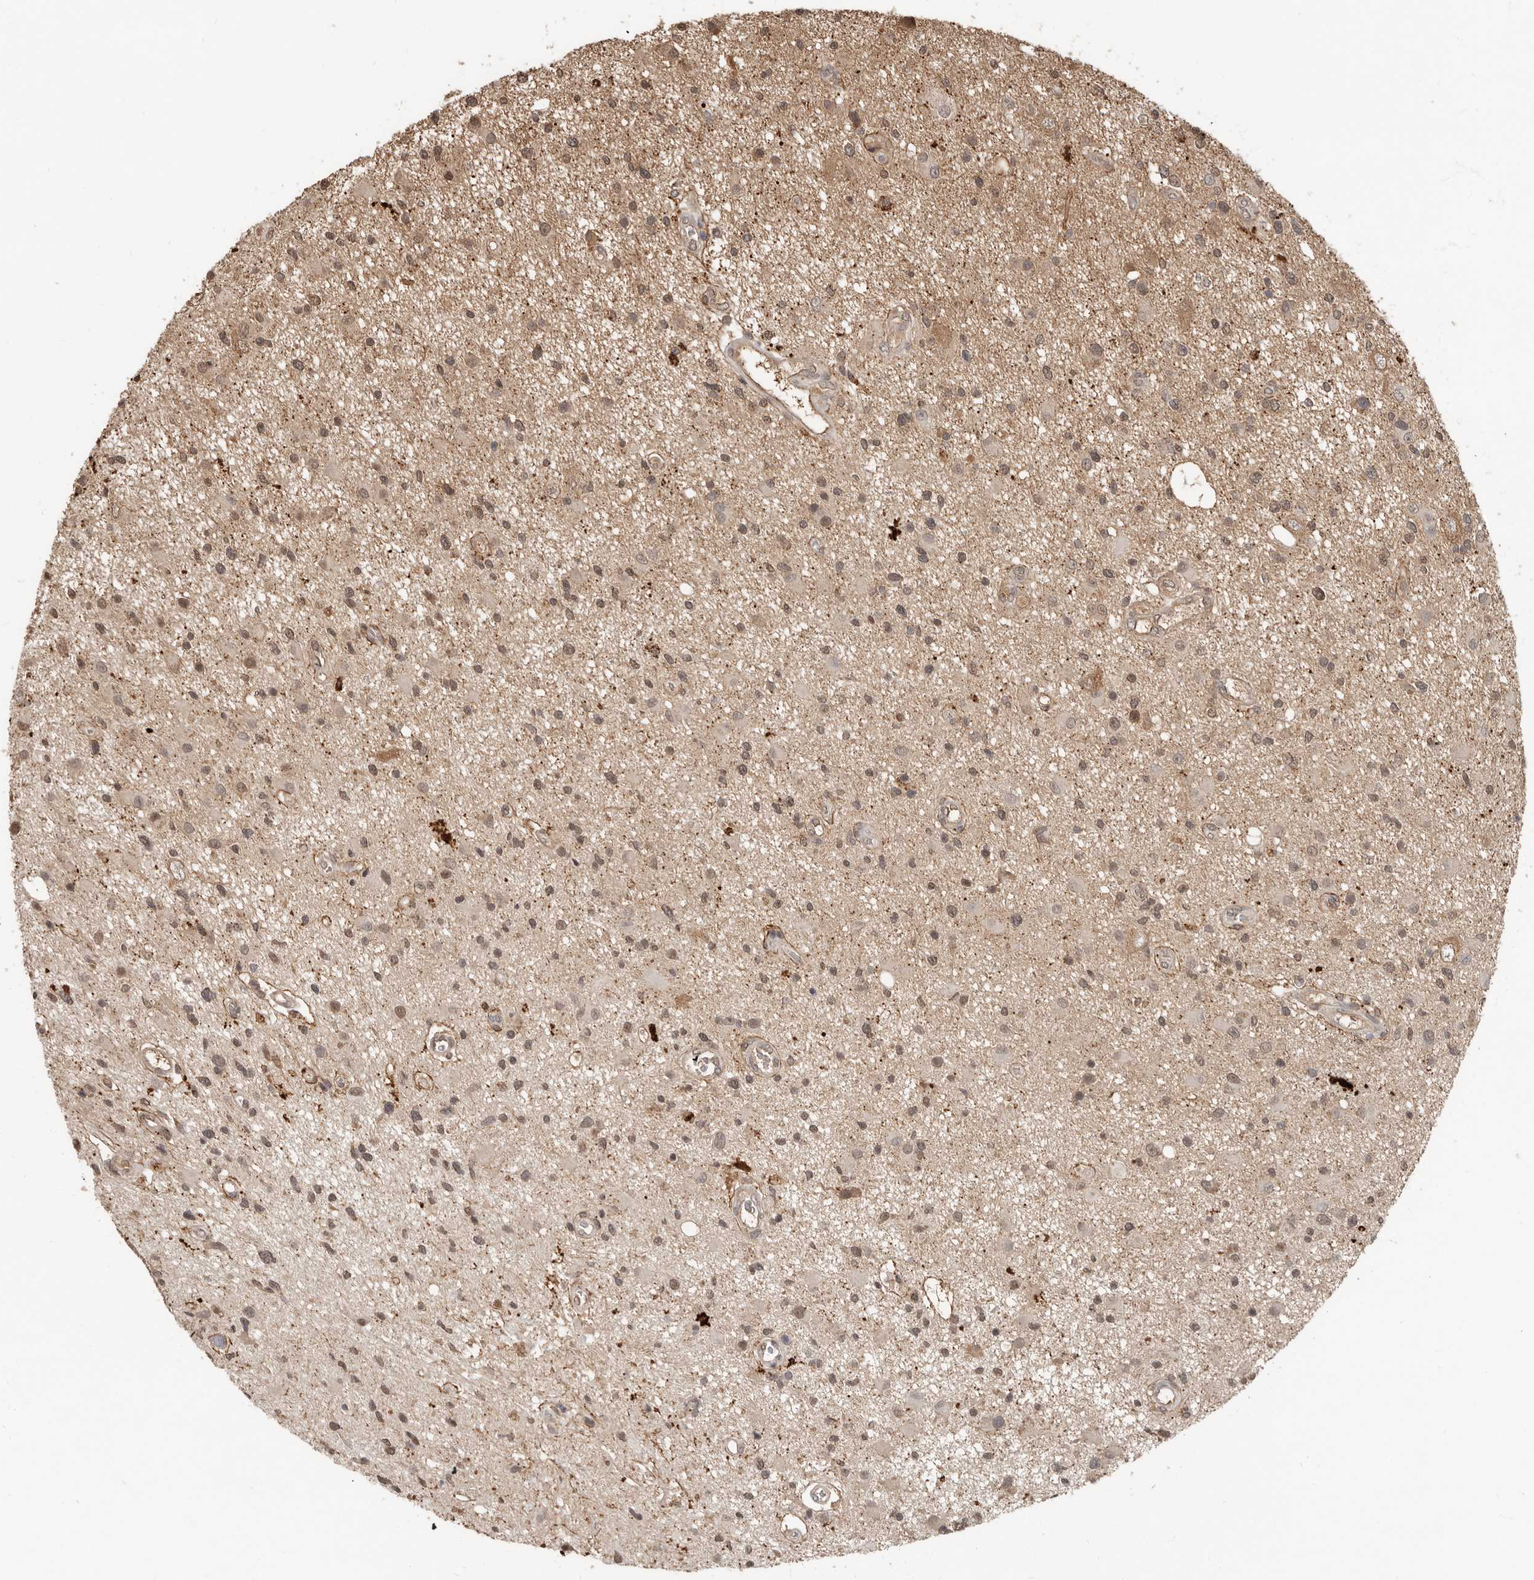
{"staining": {"intensity": "weak", "quantity": ">75%", "location": "nuclear"}, "tissue": "glioma", "cell_type": "Tumor cells", "image_type": "cancer", "snomed": [{"axis": "morphology", "description": "Glioma, malignant, High grade"}, {"axis": "topography", "description": "Brain"}], "caption": "There is low levels of weak nuclear staining in tumor cells of glioma, as demonstrated by immunohistochemical staining (brown color).", "gene": "LRGUK", "patient": {"sex": "male", "age": 33}}